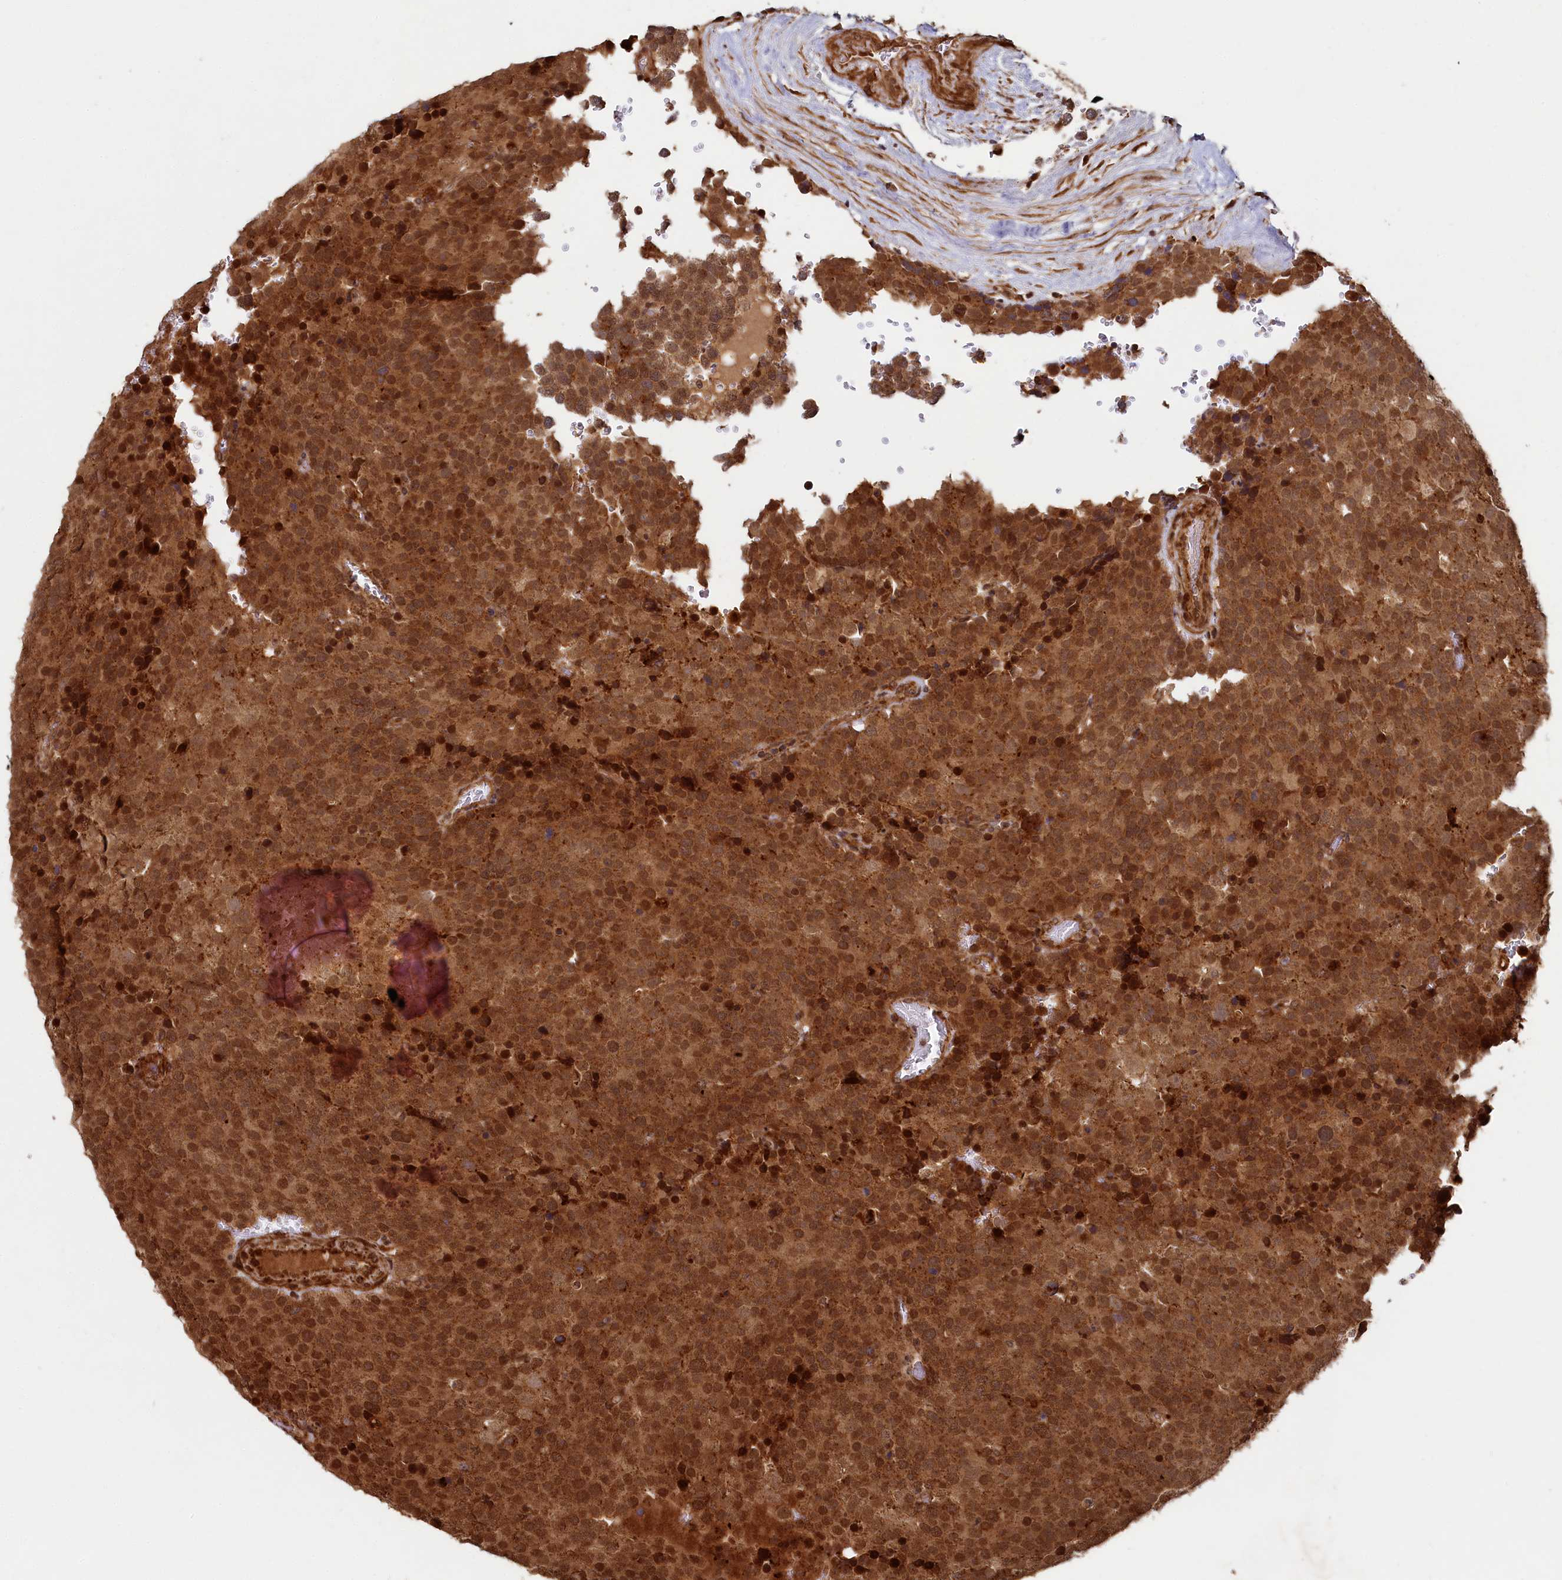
{"staining": {"intensity": "strong", "quantity": ">75%", "location": "cytoplasmic/membranous,nuclear"}, "tissue": "testis cancer", "cell_type": "Tumor cells", "image_type": "cancer", "snomed": [{"axis": "morphology", "description": "Seminoma, NOS"}, {"axis": "topography", "description": "Testis"}], "caption": "Seminoma (testis) was stained to show a protein in brown. There is high levels of strong cytoplasmic/membranous and nuclear positivity in about >75% of tumor cells.", "gene": "TRIM23", "patient": {"sex": "male", "age": 71}}